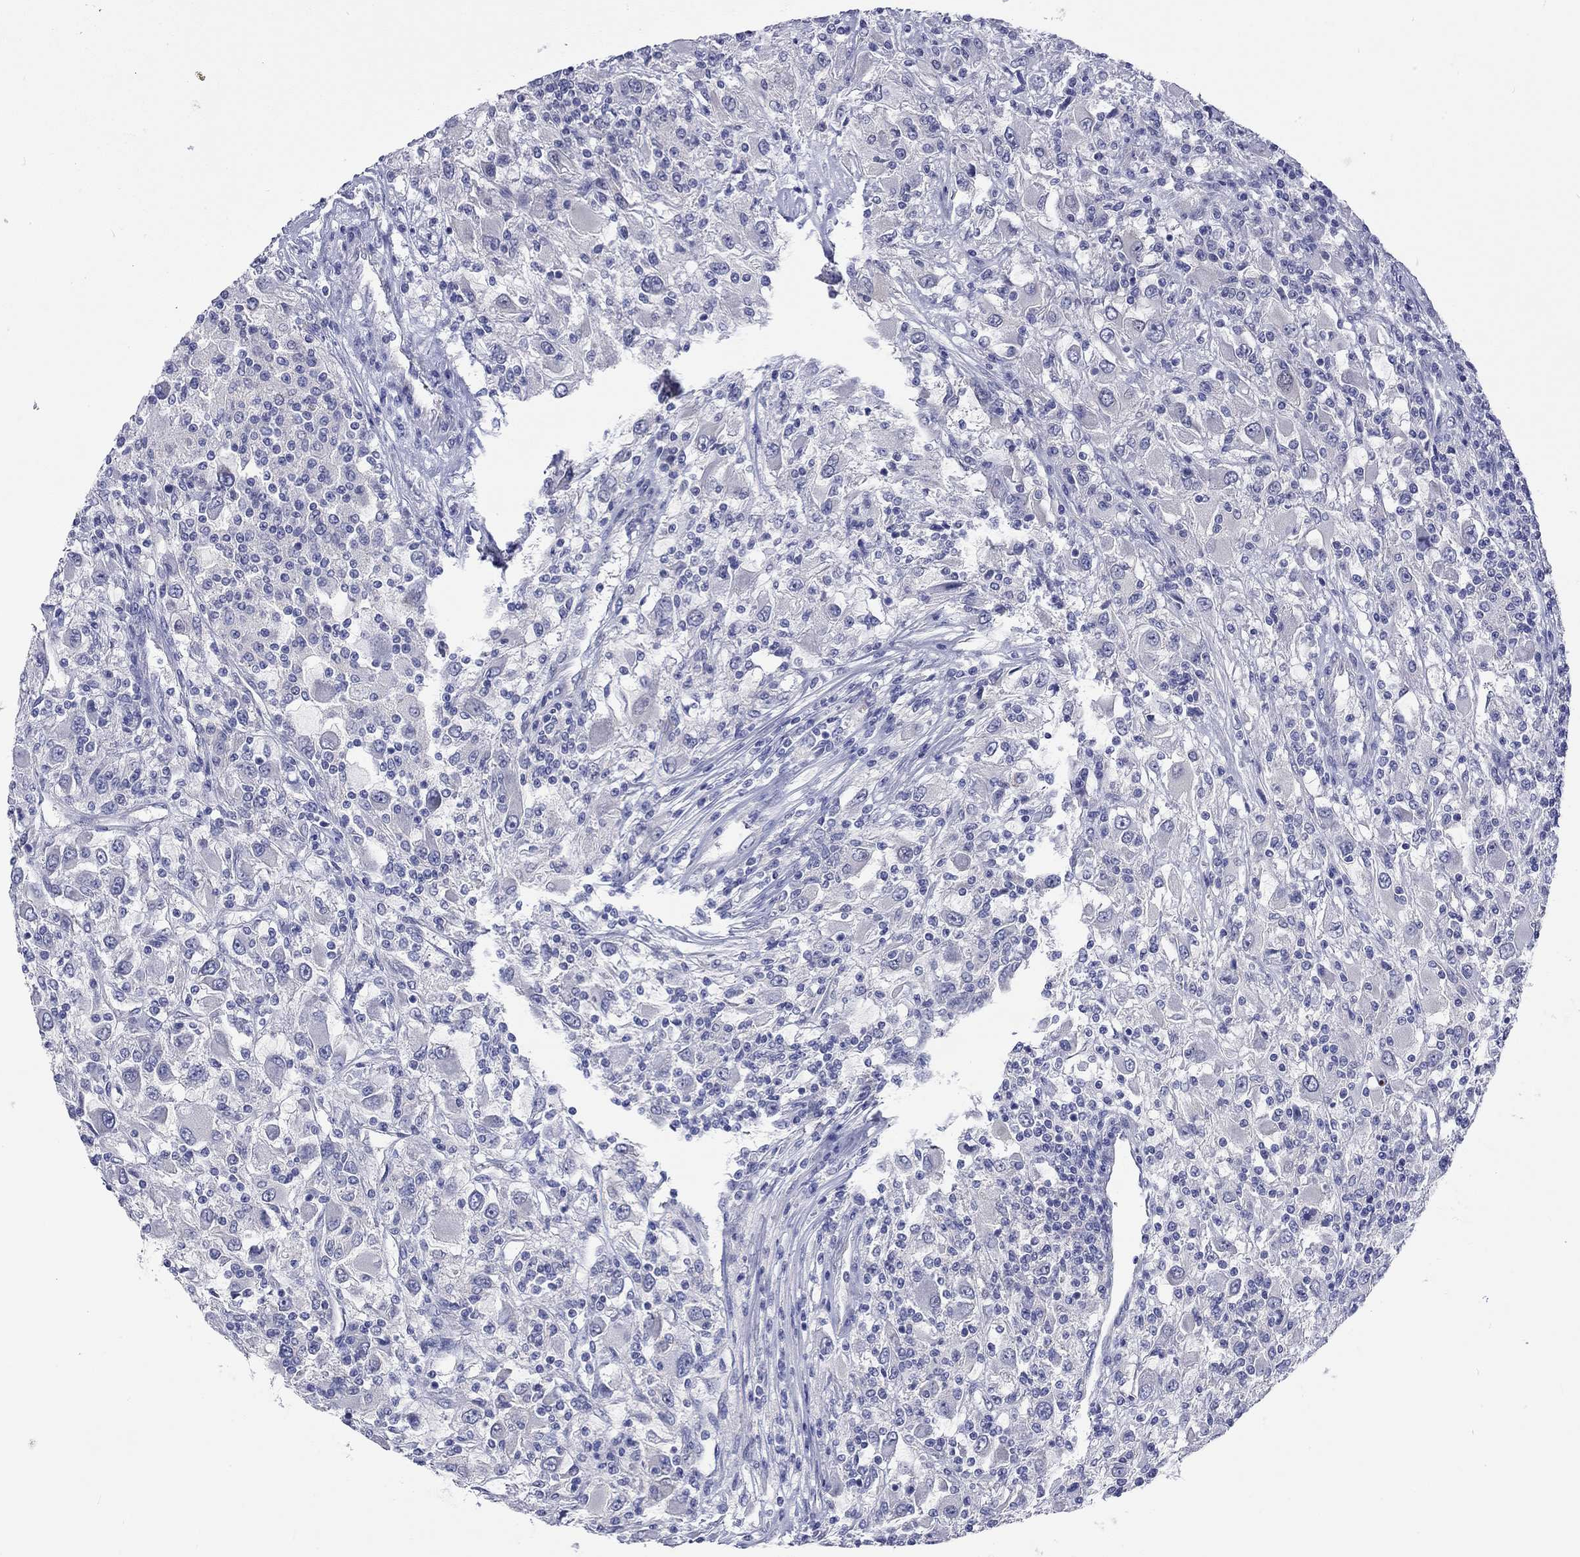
{"staining": {"intensity": "negative", "quantity": "none", "location": "none"}, "tissue": "renal cancer", "cell_type": "Tumor cells", "image_type": "cancer", "snomed": [{"axis": "morphology", "description": "Adenocarcinoma, NOS"}, {"axis": "topography", "description": "Kidney"}], "caption": "This is a image of immunohistochemistry staining of adenocarcinoma (renal), which shows no expression in tumor cells.", "gene": "CERS1", "patient": {"sex": "female", "age": 67}}